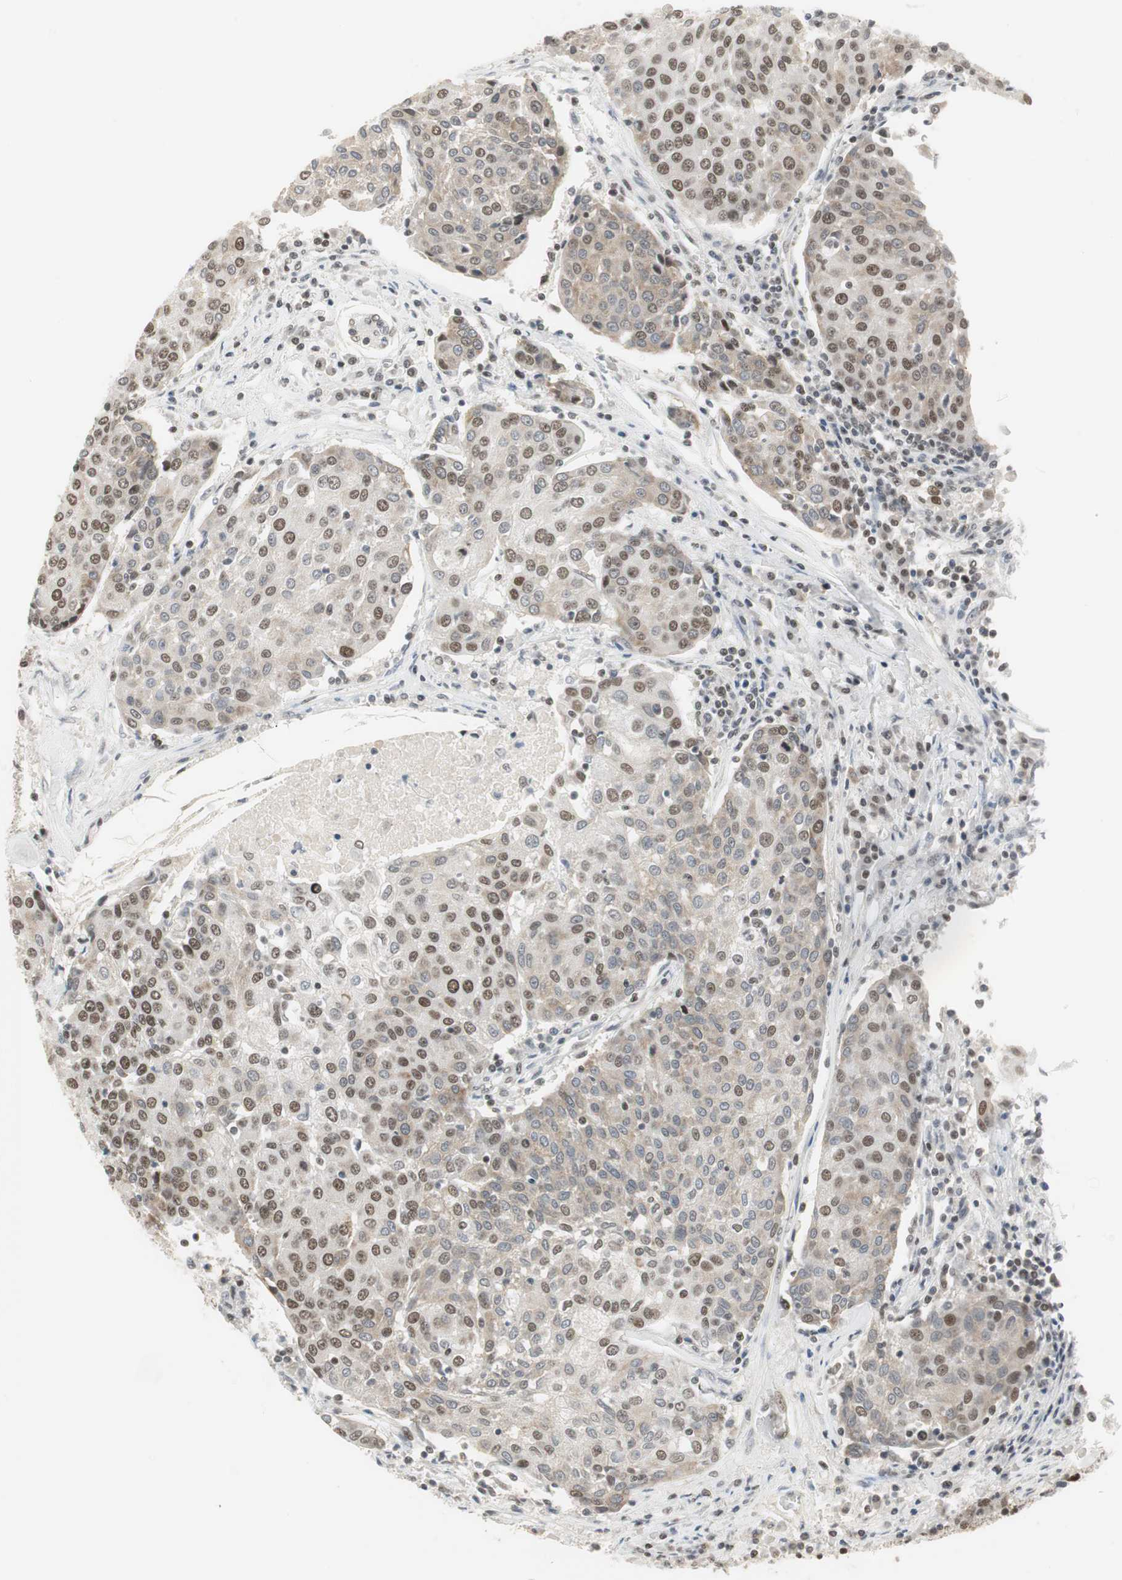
{"staining": {"intensity": "moderate", "quantity": "25%-75%", "location": "cytoplasmic/membranous,nuclear"}, "tissue": "urothelial cancer", "cell_type": "Tumor cells", "image_type": "cancer", "snomed": [{"axis": "morphology", "description": "Urothelial carcinoma, High grade"}, {"axis": "topography", "description": "Urinary bladder"}], "caption": "This histopathology image exhibits IHC staining of human urothelial cancer, with medium moderate cytoplasmic/membranous and nuclear staining in approximately 25%-75% of tumor cells.", "gene": "RTF1", "patient": {"sex": "female", "age": 85}}